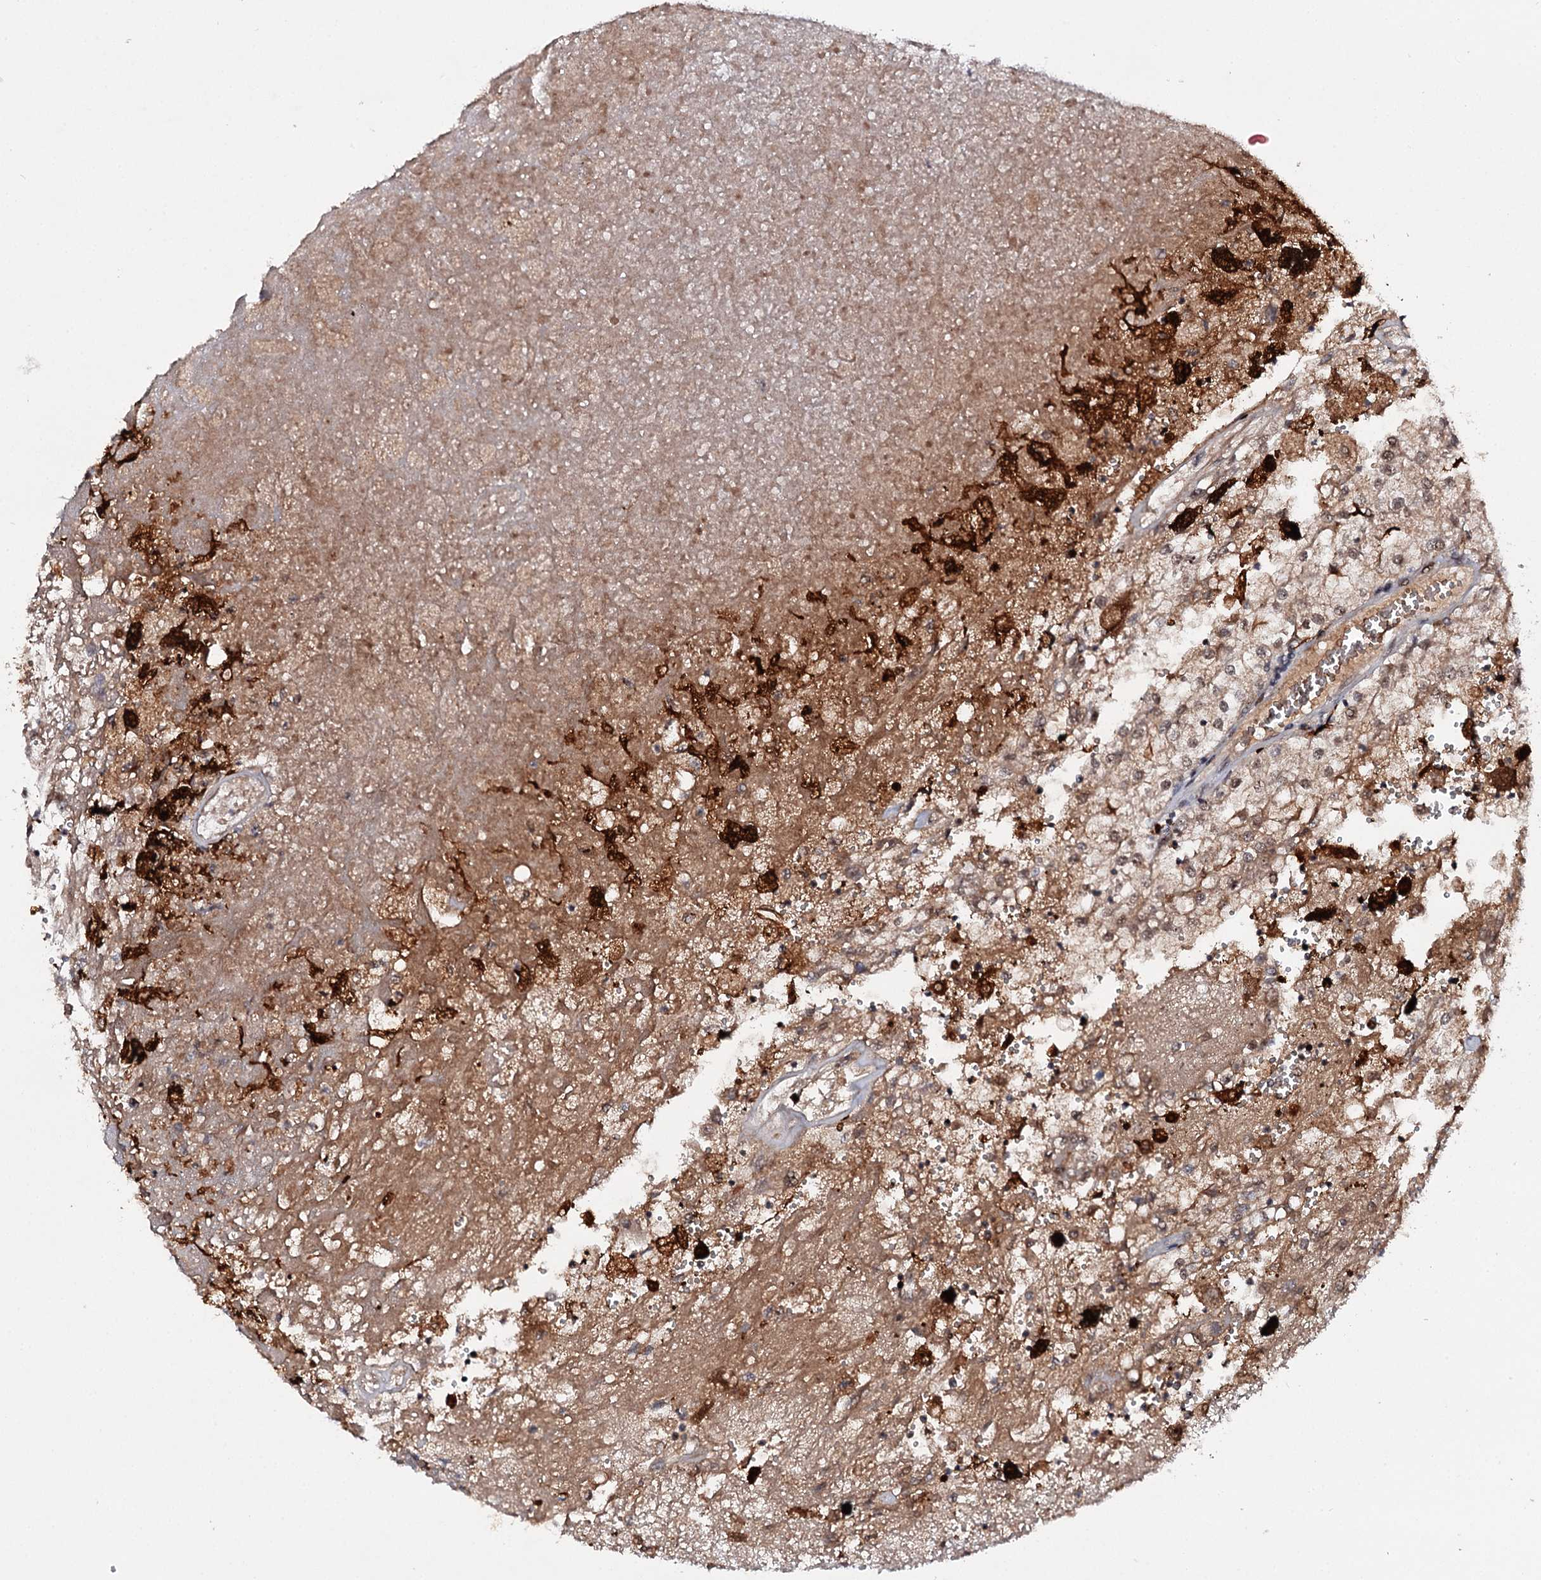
{"staining": {"intensity": "moderate", "quantity": "25%-75%", "location": "cytoplasmic/membranous,nuclear"}, "tissue": "renal cancer", "cell_type": "Tumor cells", "image_type": "cancer", "snomed": [{"axis": "morphology", "description": "Adenocarcinoma, NOS"}, {"axis": "topography", "description": "Kidney"}], "caption": "This photomicrograph exhibits immunohistochemistry staining of human renal cancer (adenocarcinoma), with medium moderate cytoplasmic/membranous and nuclear expression in approximately 25%-75% of tumor cells.", "gene": "BUD13", "patient": {"sex": "female", "age": 52}}